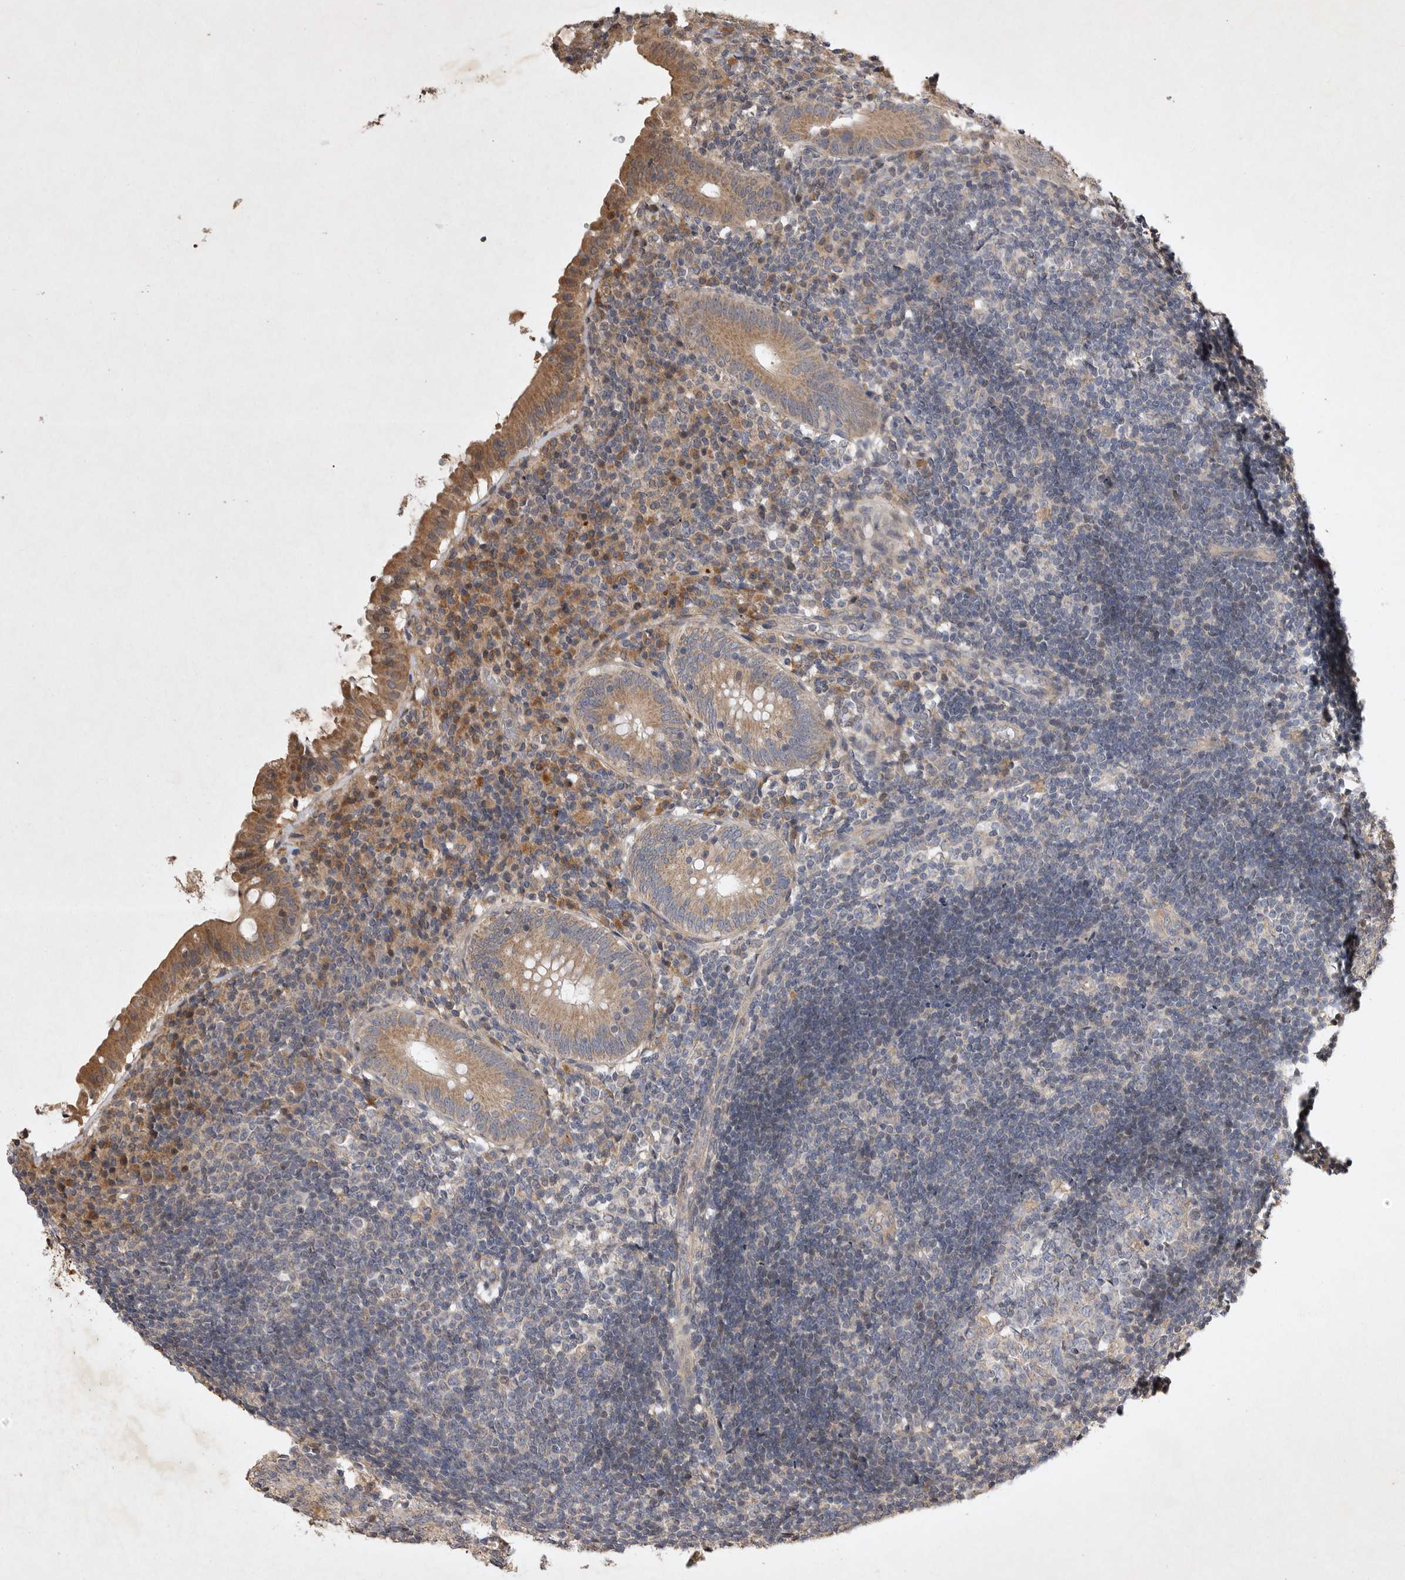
{"staining": {"intensity": "moderate", "quantity": ">75%", "location": "cytoplasmic/membranous"}, "tissue": "appendix", "cell_type": "Glandular cells", "image_type": "normal", "snomed": [{"axis": "morphology", "description": "Normal tissue, NOS"}, {"axis": "topography", "description": "Appendix"}], "caption": "DAB (3,3'-diaminobenzidine) immunohistochemical staining of unremarkable appendix demonstrates moderate cytoplasmic/membranous protein expression in approximately >75% of glandular cells.", "gene": "EDEM3", "patient": {"sex": "female", "age": 54}}